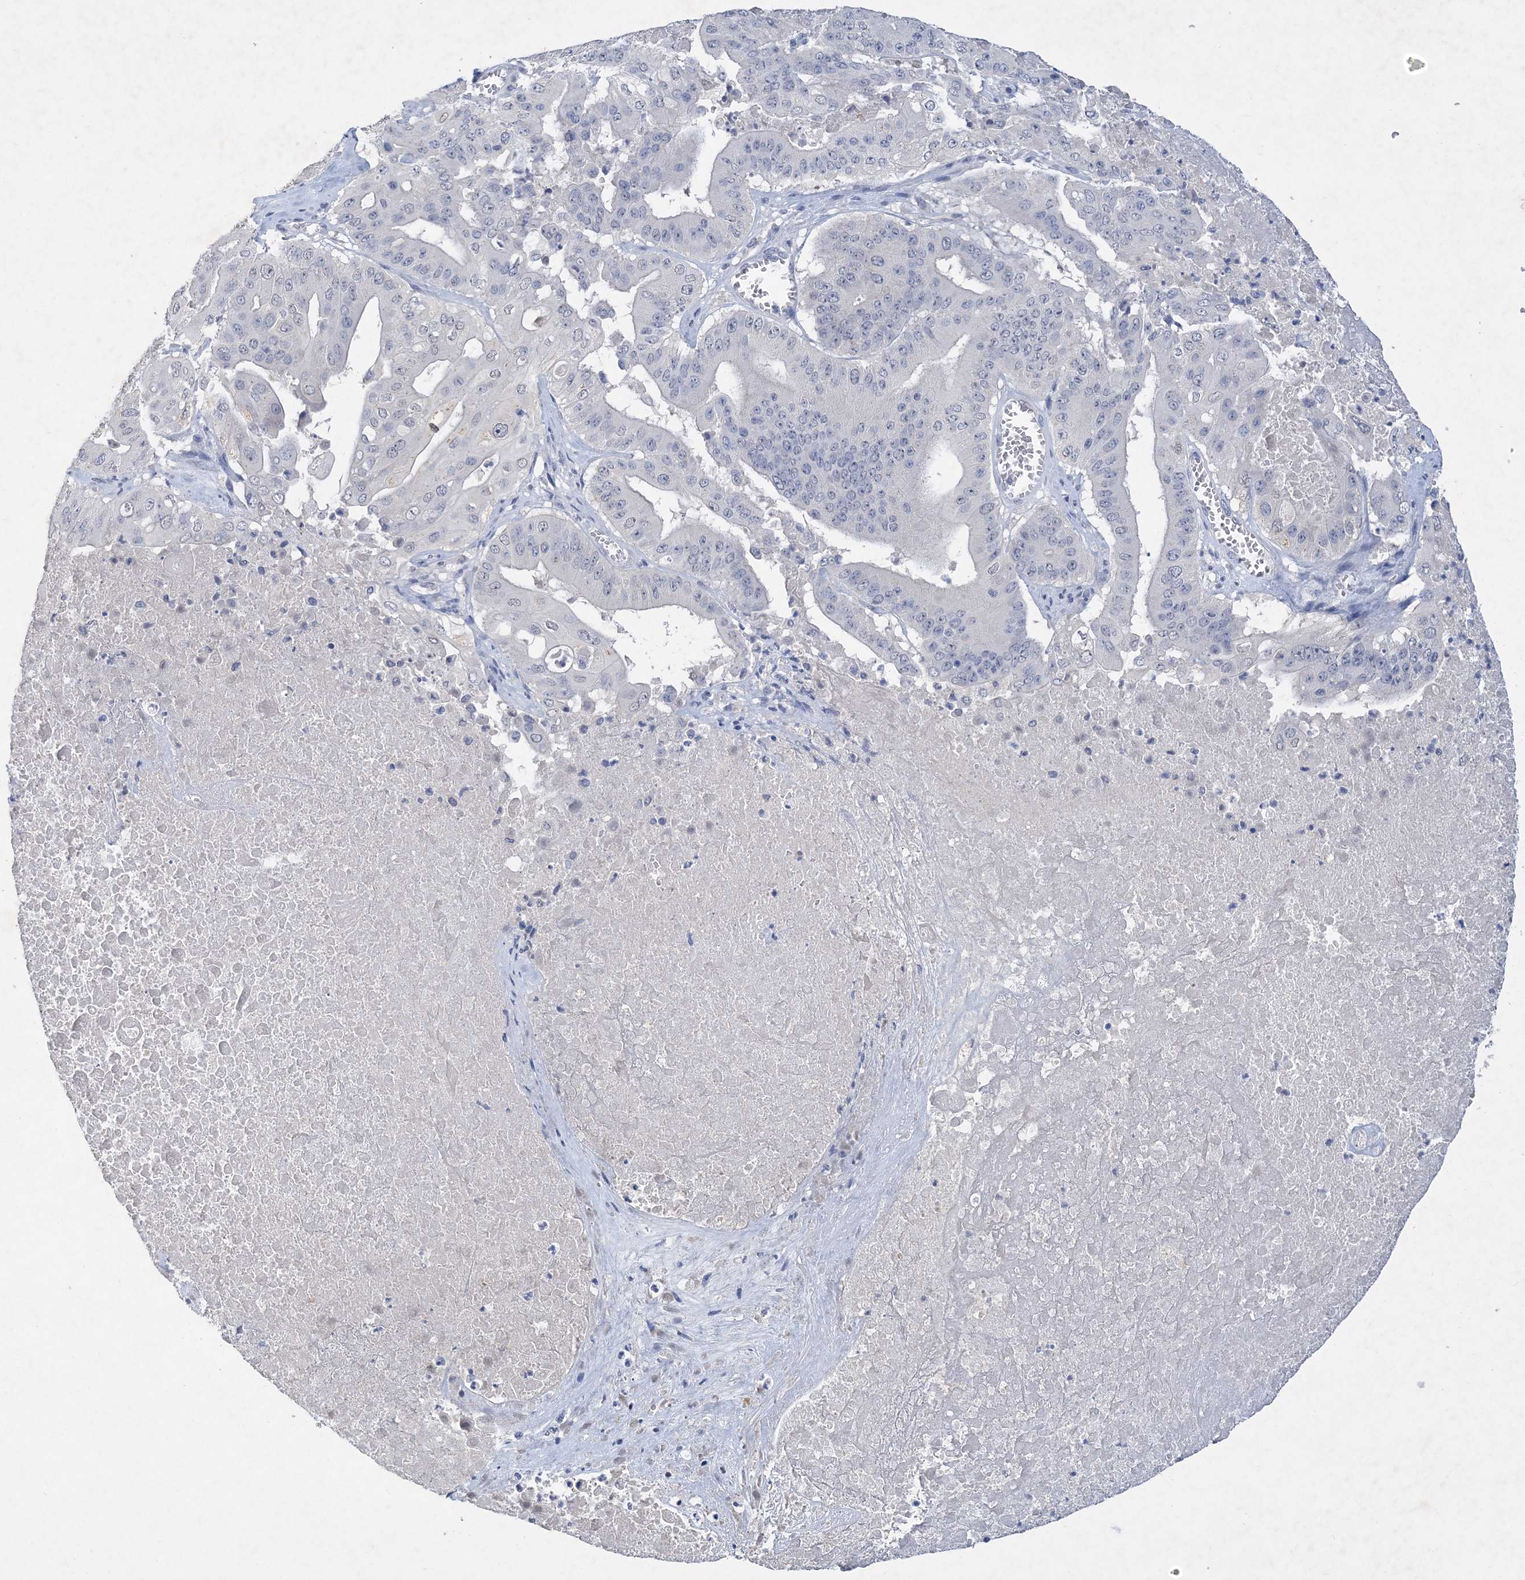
{"staining": {"intensity": "negative", "quantity": "none", "location": "none"}, "tissue": "pancreatic cancer", "cell_type": "Tumor cells", "image_type": "cancer", "snomed": [{"axis": "morphology", "description": "Adenocarcinoma, NOS"}, {"axis": "topography", "description": "Pancreas"}], "caption": "IHC histopathology image of adenocarcinoma (pancreatic) stained for a protein (brown), which shows no staining in tumor cells. (DAB (3,3'-diaminobenzidine) immunohistochemistry, high magnification).", "gene": "C11orf58", "patient": {"sex": "female", "age": 77}}